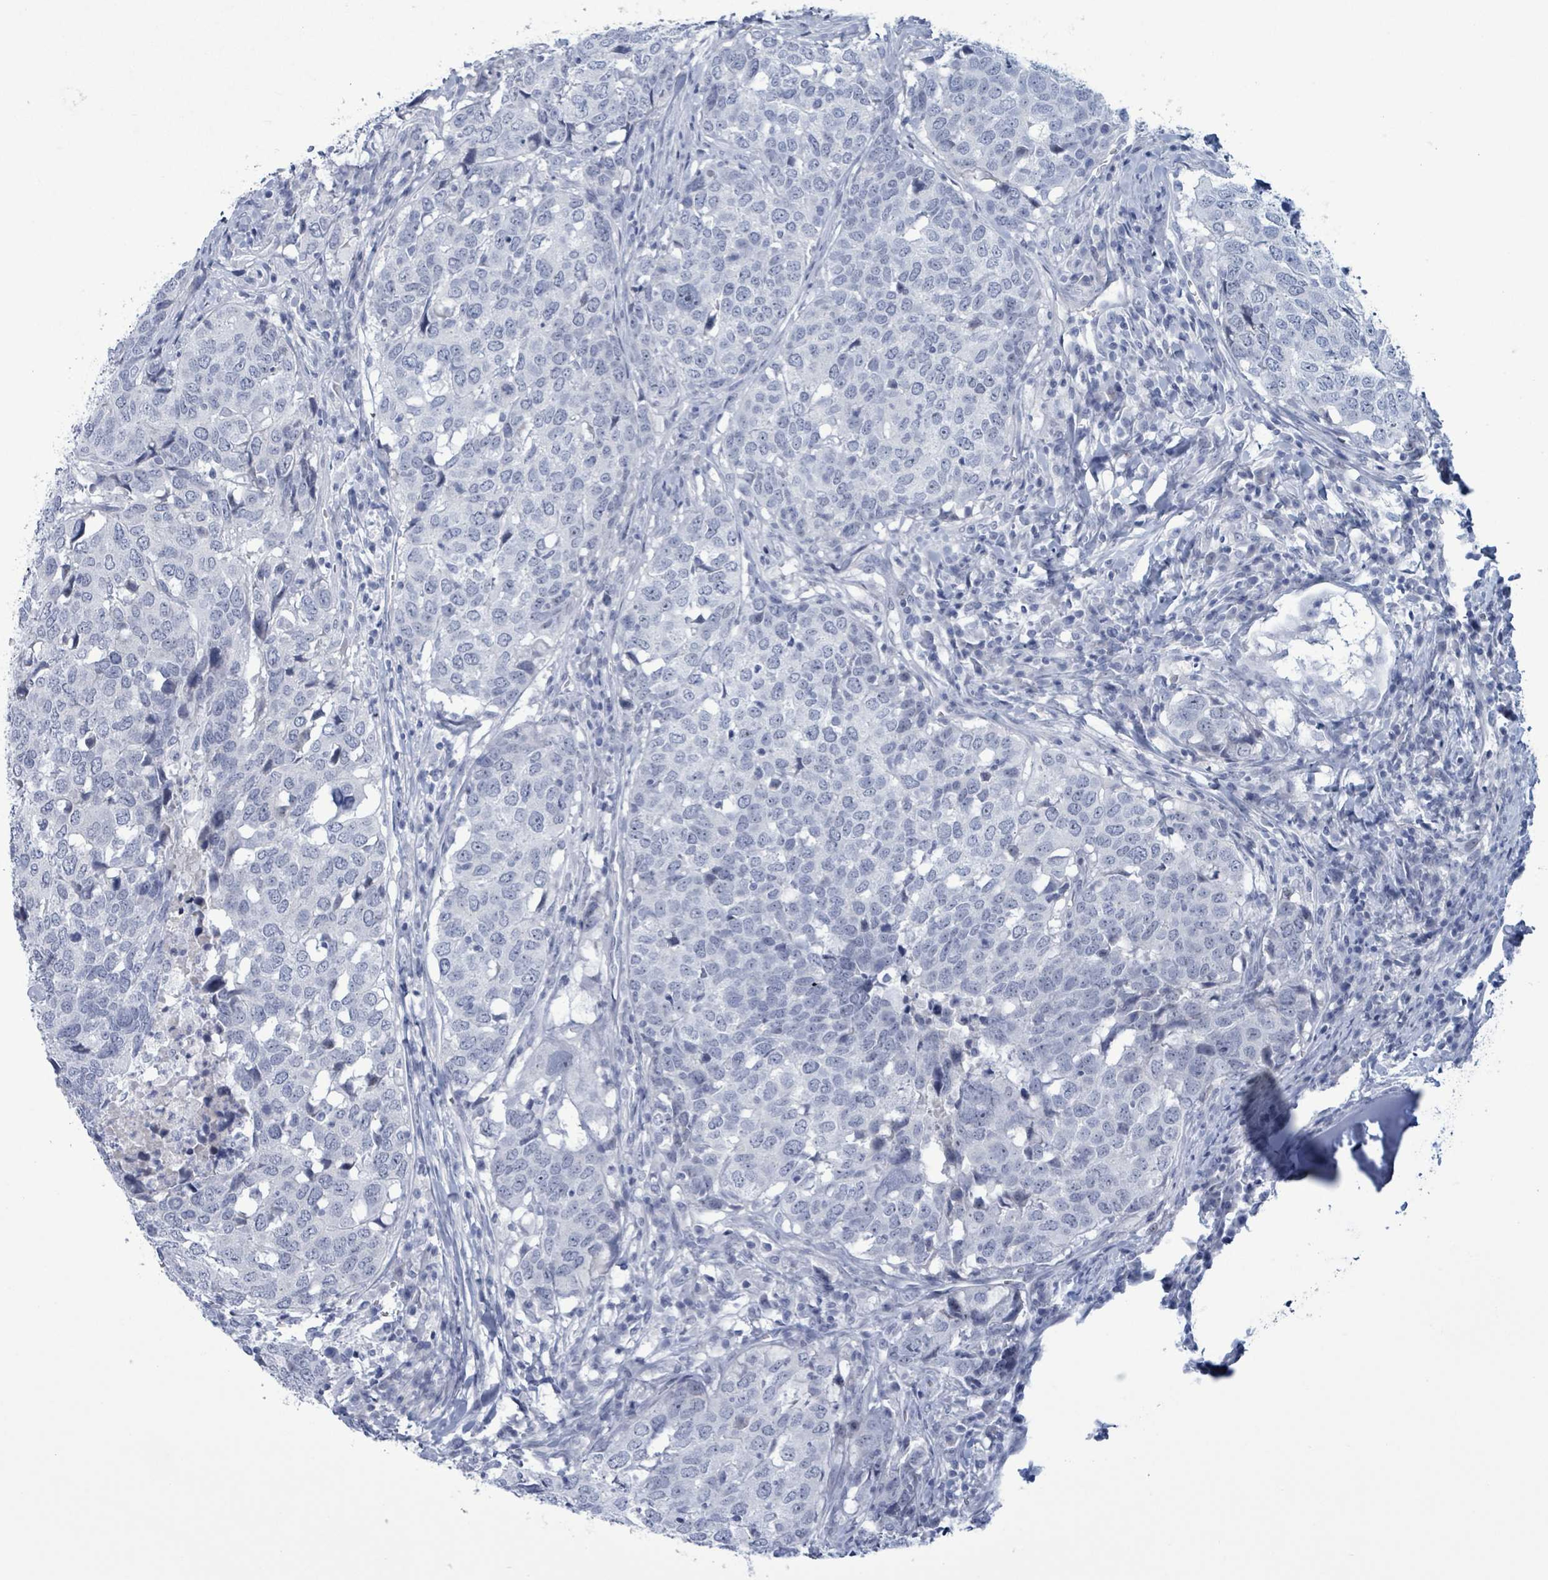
{"staining": {"intensity": "negative", "quantity": "none", "location": "none"}, "tissue": "head and neck cancer", "cell_type": "Tumor cells", "image_type": "cancer", "snomed": [{"axis": "morphology", "description": "Normal tissue, NOS"}, {"axis": "morphology", "description": "Squamous cell carcinoma, NOS"}, {"axis": "topography", "description": "Skeletal muscle"}, {"axis": "topography", "description": "Vascular tissue"}, {"axis": "topography", "description": "Peripheral nerve tissue"}, {"axis": "topography", "description": "Head-Neck"}], "caption": "Immunohistochemical staining of head and neck cancer (squamous cell carcinoma) exhibits no significant staining in tumor cells. (IHC, brightfield microscopy, high magnification).", "gene": "ZNF771", "patient": {"sex": "male", "age": 66}}